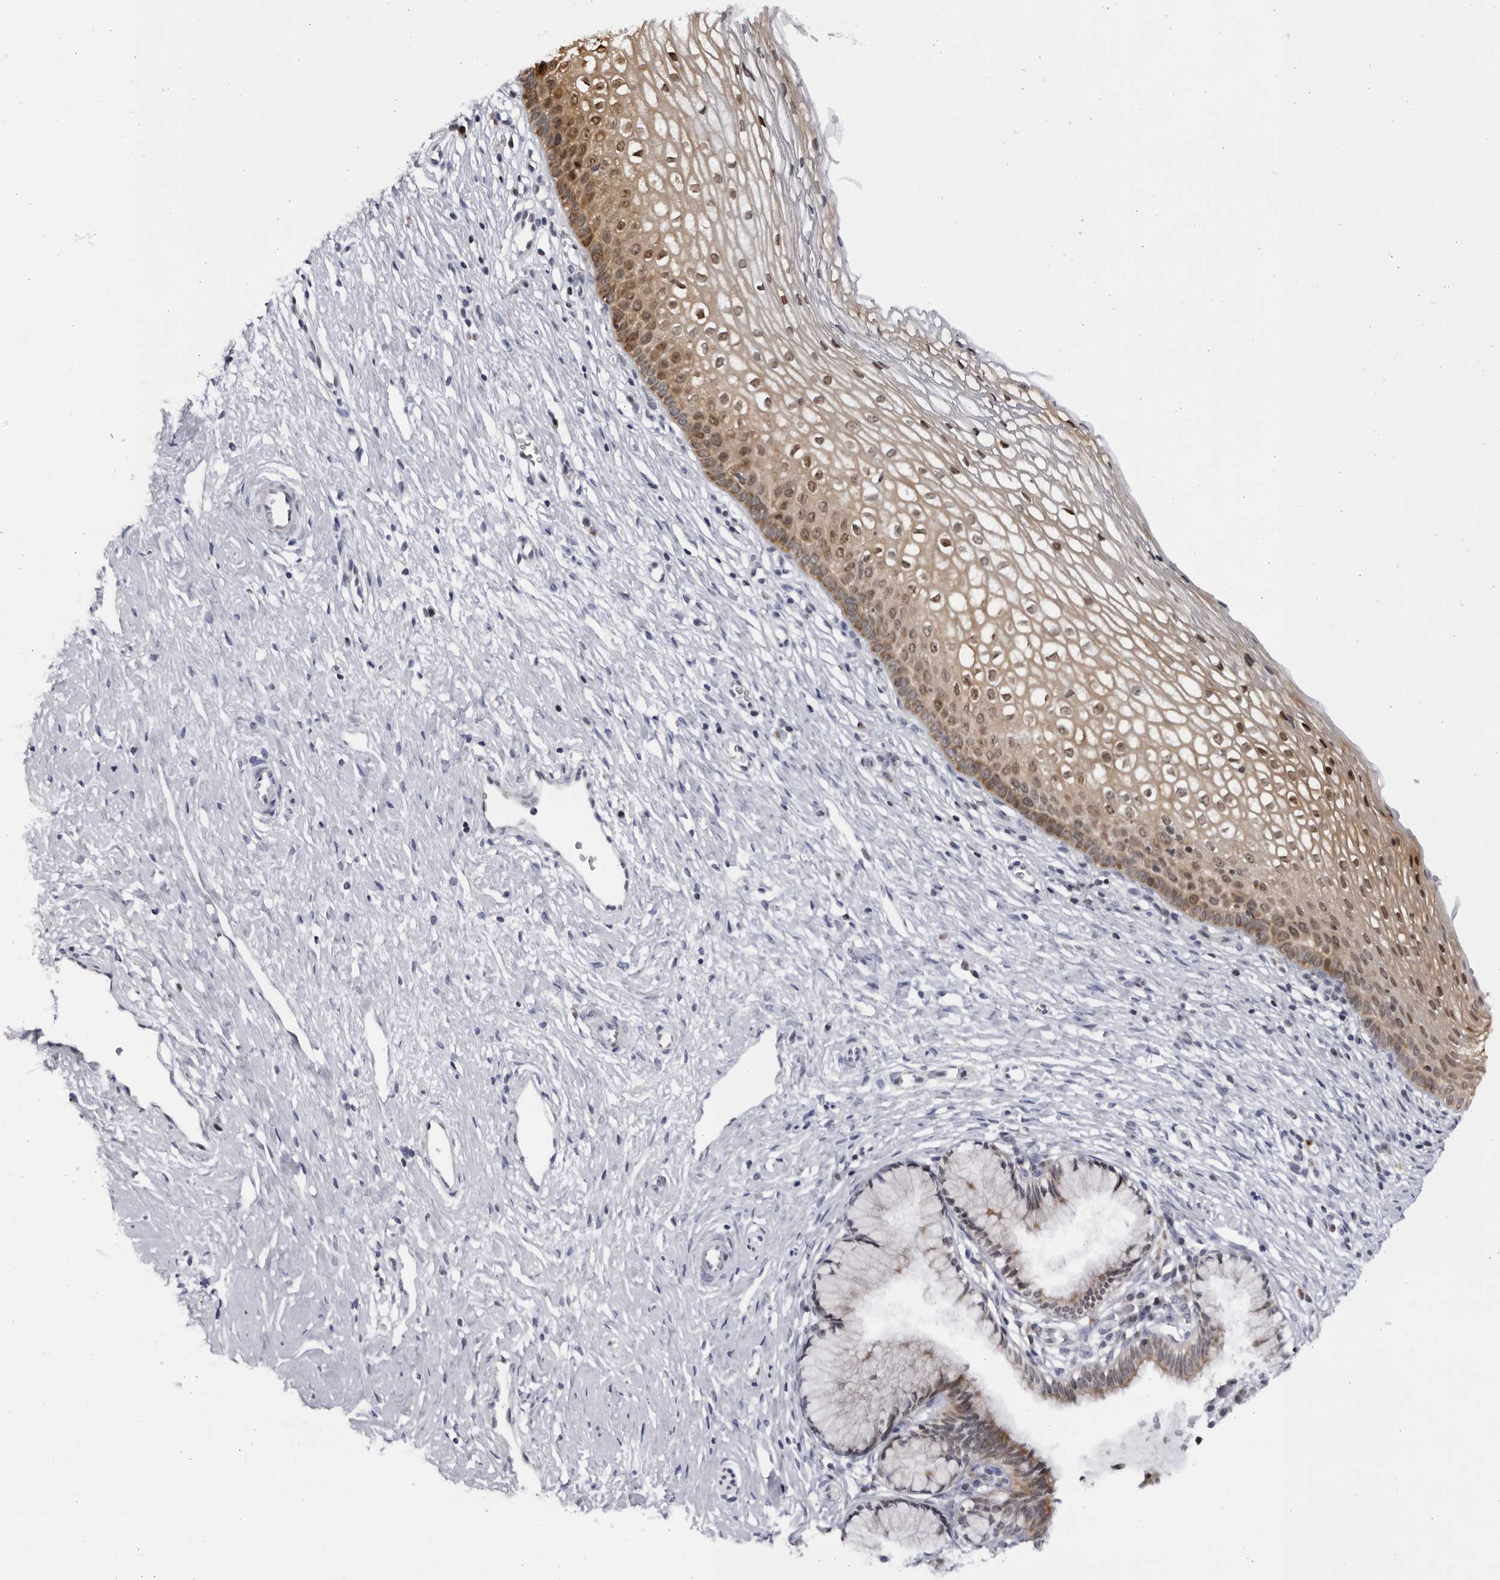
{"staining": {"intensity": "weak", "quantity": "25%-75%", "location": "cytoplasmic/membranous"}, "tissue": "cervix", "cell_type": "Glandular cells", "image_type": "normal", "snomed": [{"axis": "morphology", "description": "Normal tissue, NOS"}, {"axis": "topography", "description": "Cervix"}], "caption": "A histopathology image of human cervix stained for a protein shows weak cytoplasmic/membranous brown staining in glandular cells. The staining was performed using DAB (3,3'-diaminobenzidine), with brown indicating positive protein expression. Nuclei are stained blue with hematoxylin.", "gene": "SLC25A22", "patient": {"sex": "female", "age": 27}}